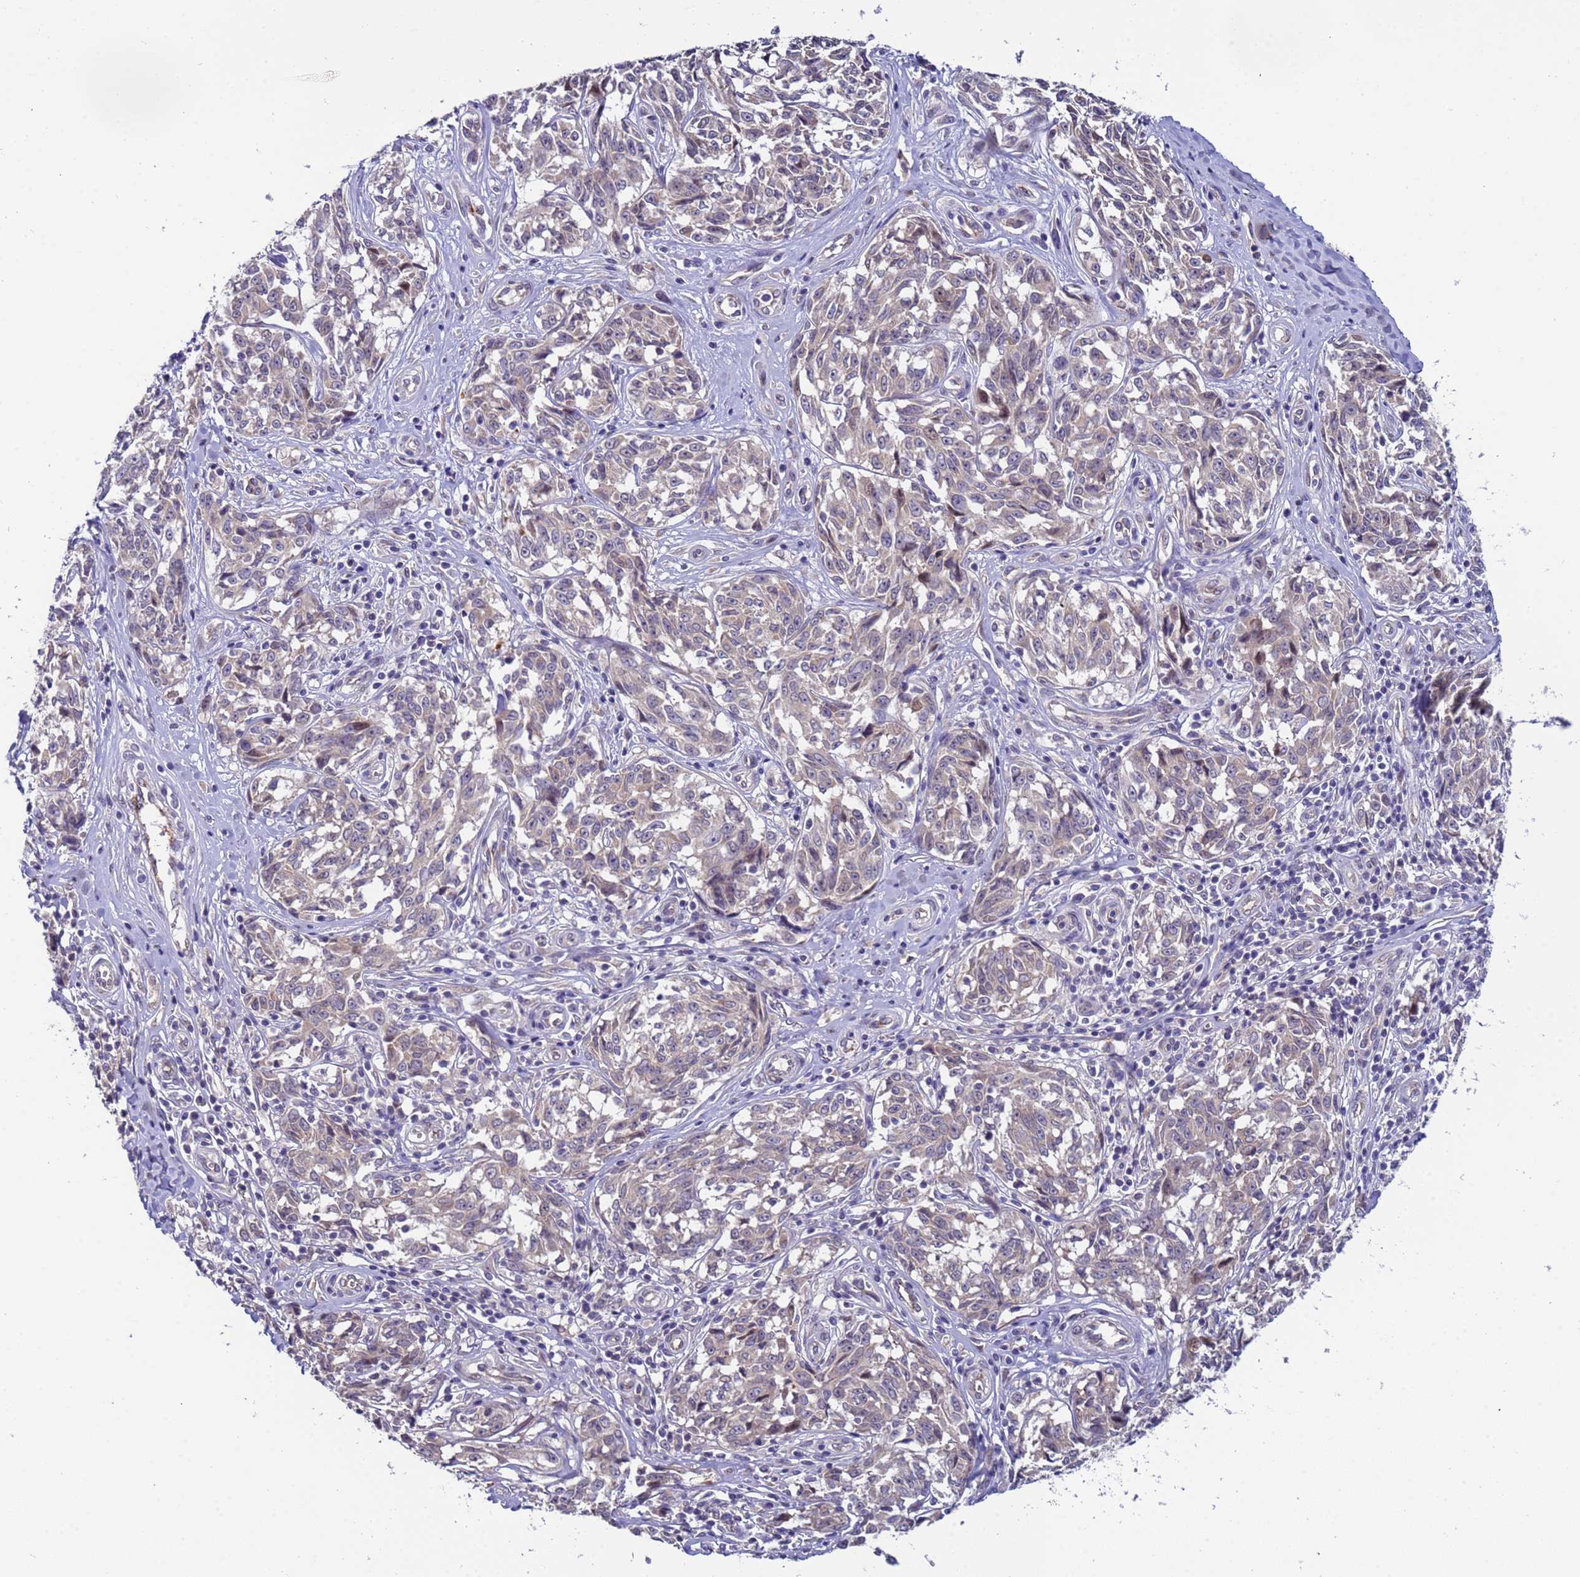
{"staining": {"intensity": "negative", "quantity": "none", "location": "none"}, "tissue": "melanoma", "cell_type": "Tumor cells", "image_type": "cancer", "snomed": [{"axis": "morphology", "description": "Normal tissue, NOS"}, {"axis": "morphology", "description": "Malignant melanoma, NOS"}, {"axis": "topography", "description": "Skin"}], "caption": "Tumor cells show no significant protein expression in malignant melanoma.", "gene": "ZNF248", "patient": {"sex": "female", "age": 64}}